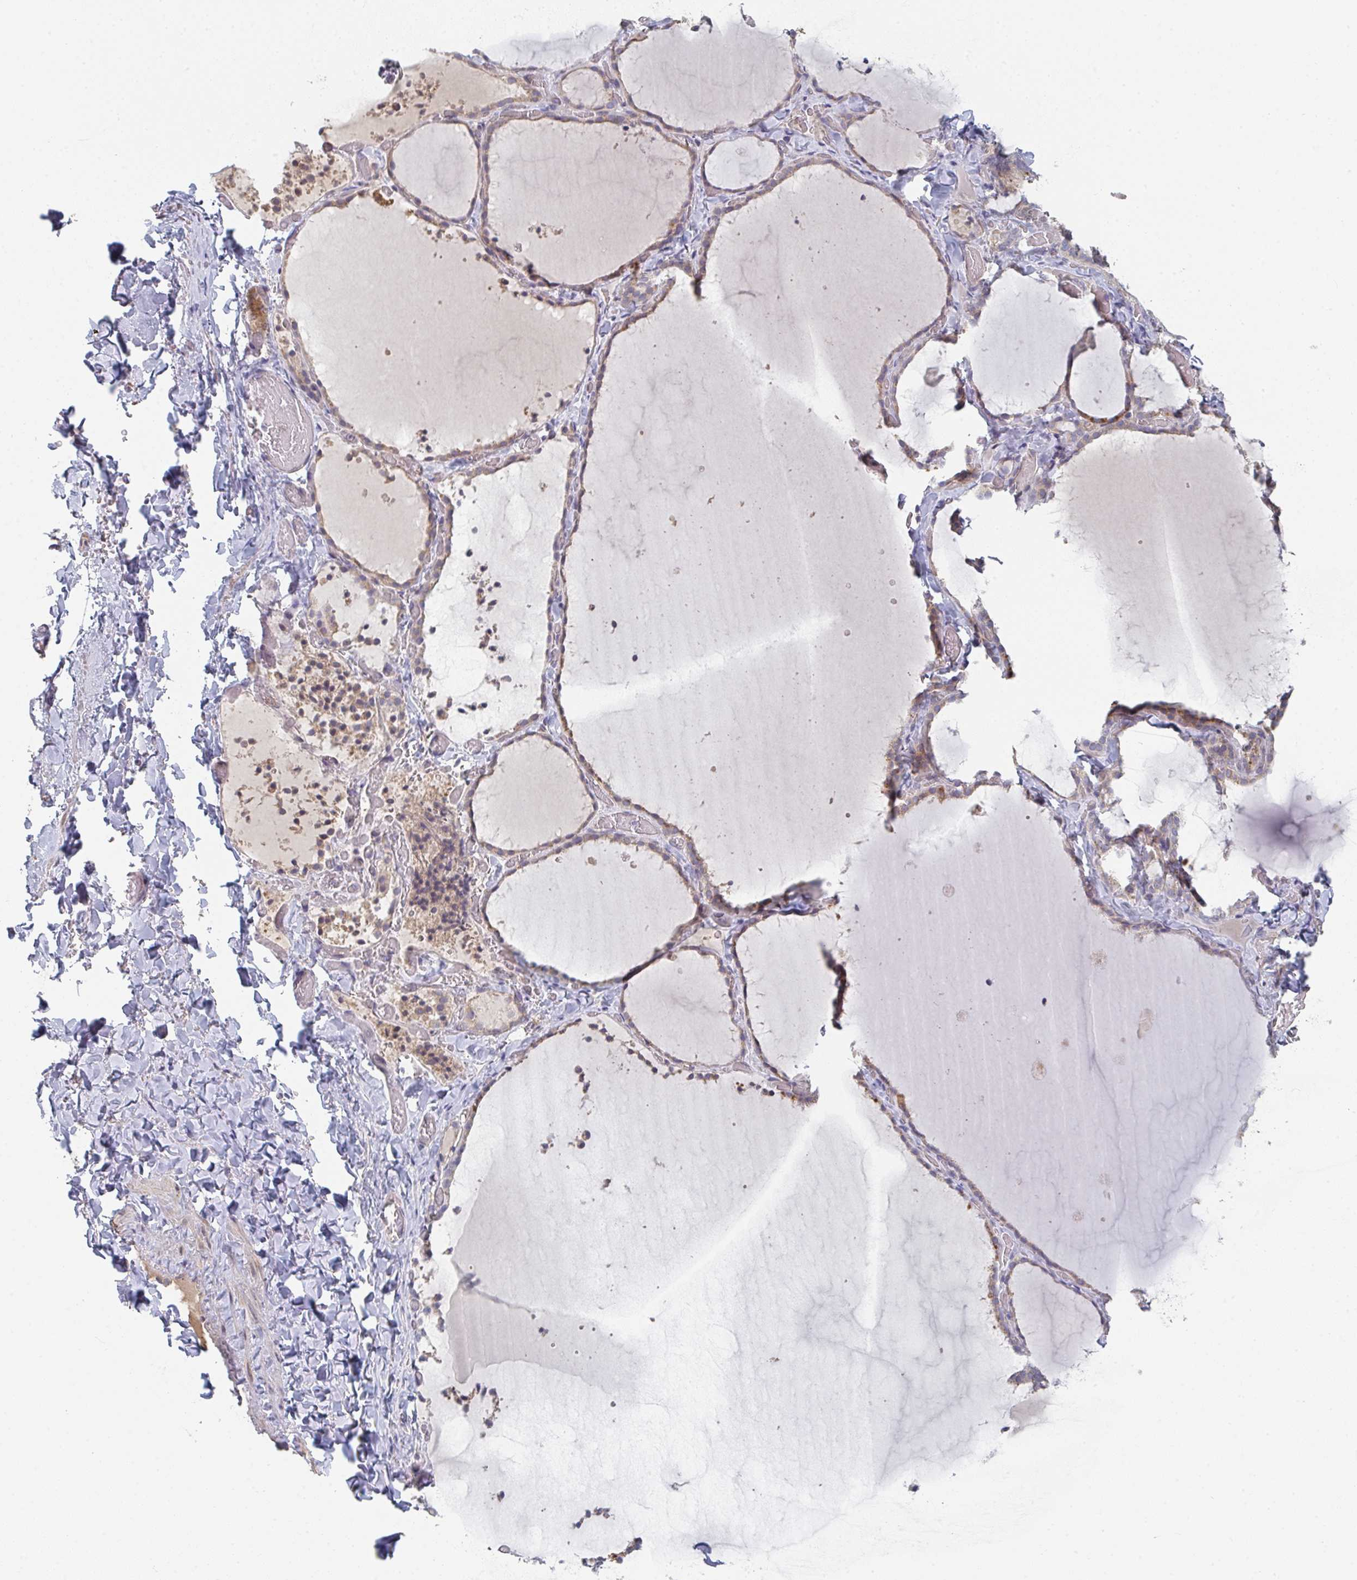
{"staining": {"intensity": "weak", "quantity": ">75%", "location": "cytoplasmic/membranous"}, "tissue": "thyroid gland", "cell_type": "Glandular cells", "image_type": "normal", "snomed": [{"axis": "morphology", "description": "Normal tissue, NOS"}, {"axis": "topography", "description": "Thyroid gland"}], "caption": "Immunohistochemistry (IHC) image of benign thyroid gland: human thyroid gland stained using immunohistochemistry (IHC) exhibits low levels of weak protein expression localized specifically in the cytoplasmic/membranous of glandular cells, appearing as a cytoplasmic/membranous brown color.", "gene": "ELOVL1", "patient": {"sex": "female", "age": 22}}